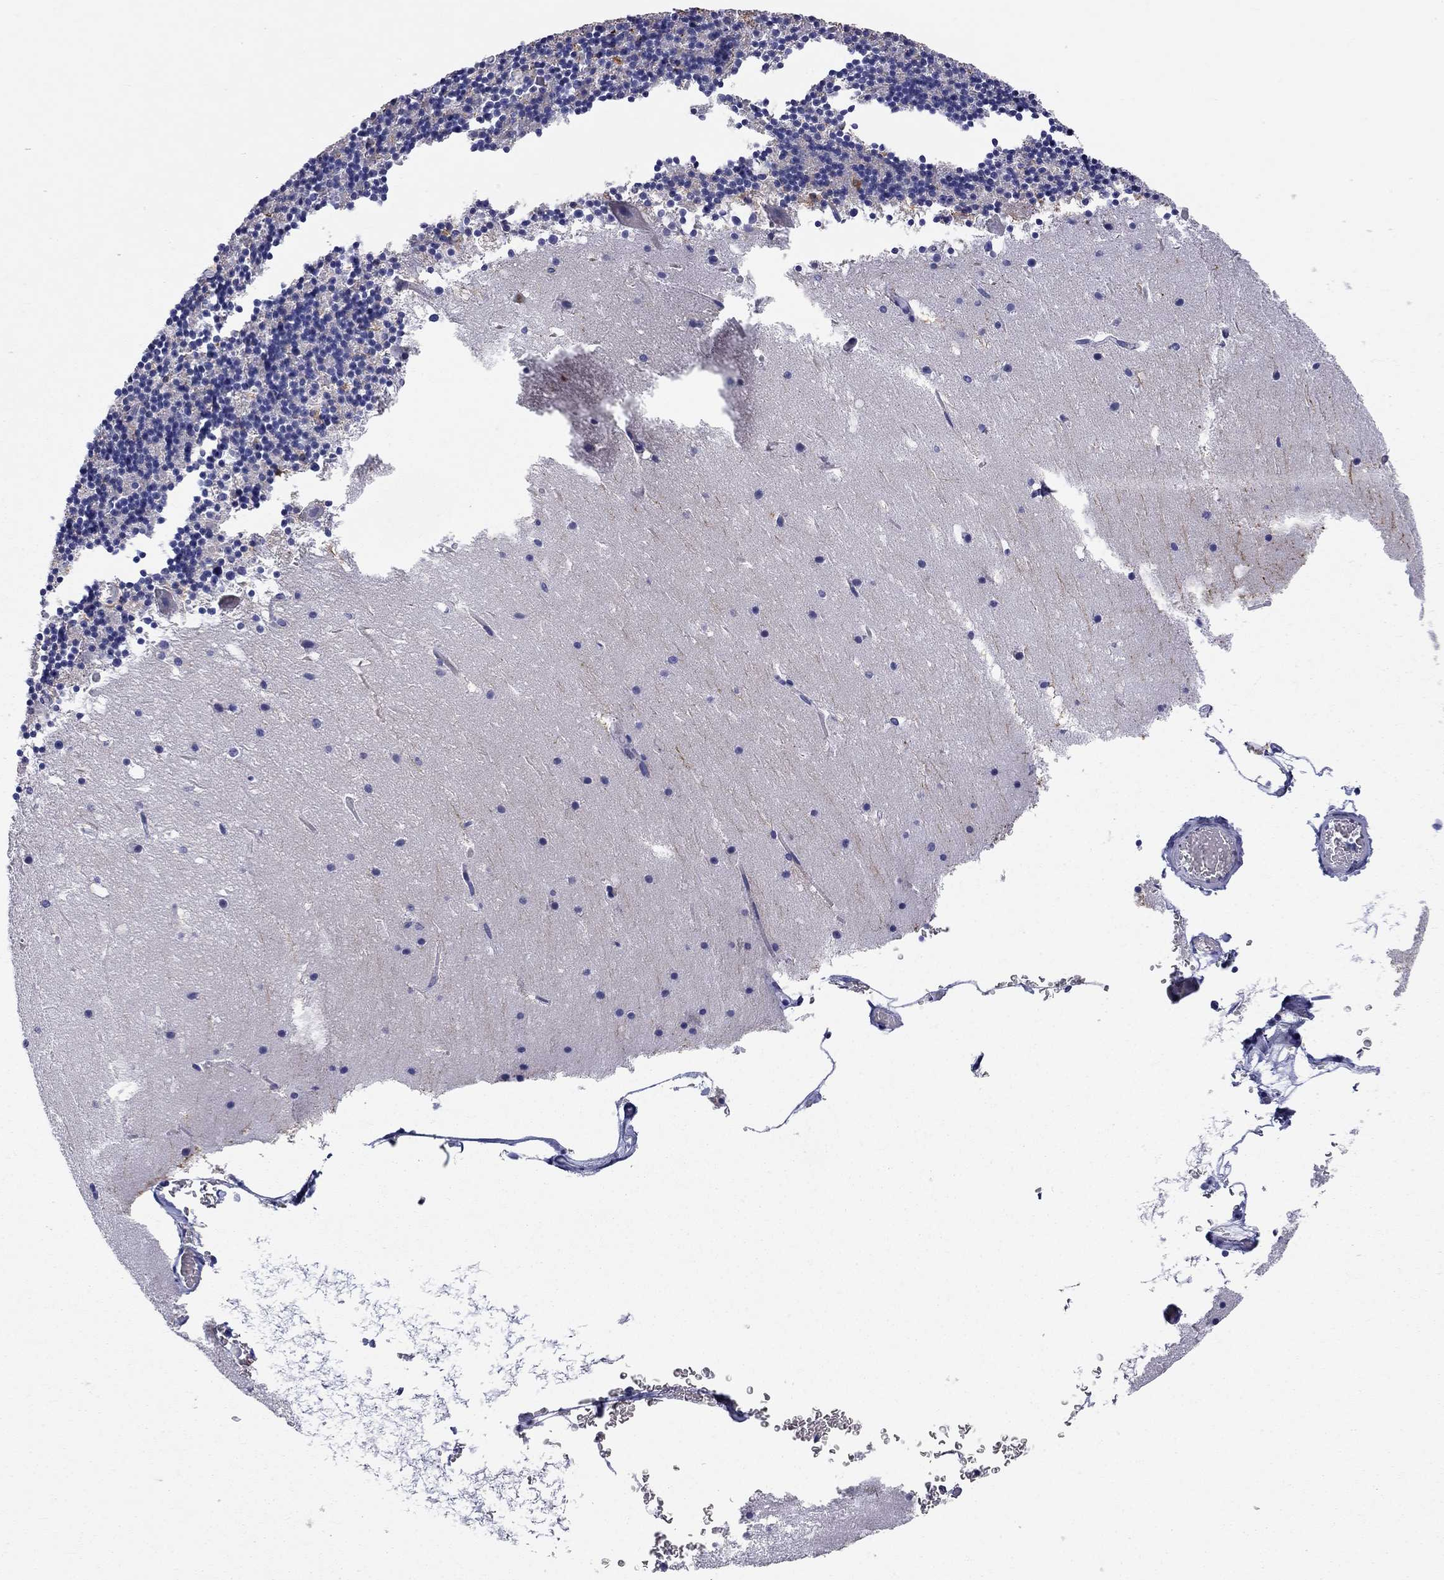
{"staining": {"intensity": "negative", "quantity": "none", "location": "none"}, "tissue": "cerebellum", "cell_type": "Cells in granular layer", "image_type": "normal", "snomed": [{"axis": "morphology", "description": "Normal tissue, NOS"}, {"axis": "topography", "description": "Cerebellum"}], "caption": "DAB immunohistochemical staining of normal cerebellum displays no significant positivity in cells in granular layer.", "gene": "PCDHGC5", "patient": {"sex": "male", "age": 37}}